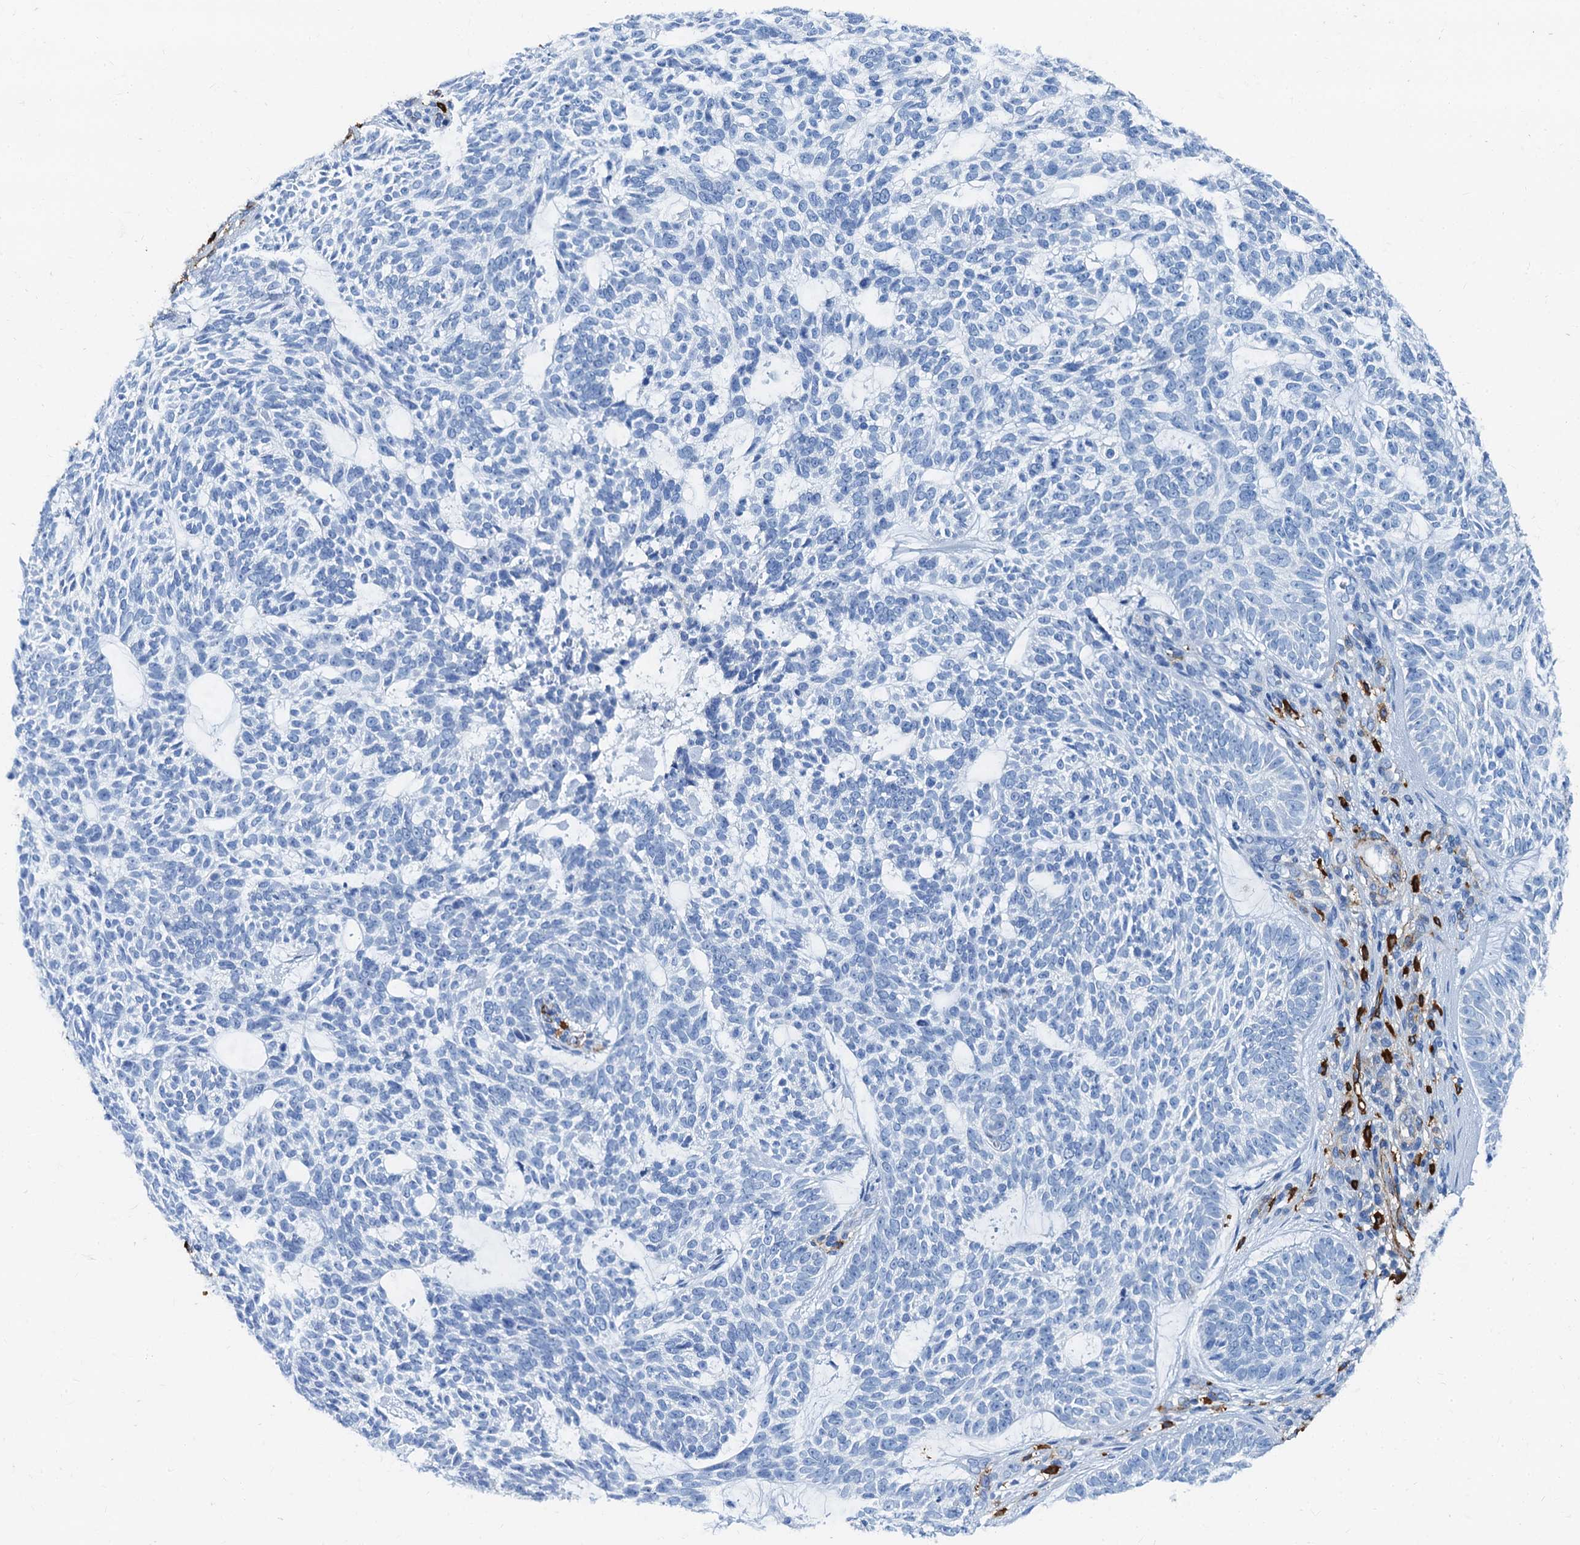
{"staining": {"intensity": "negative", "quantity": "none", "location": "none"}, "tissue": "skin cancer", "cell_type": "Tumor cells", "image_type": "cancer", "snomed": [{"axis": "morphology", "description": "Basal cell carcinoma"}, {"axis": "topography", "description": "Skin"}], "caption": "This histopathology image is of skin cancer stained with IHC to label a protein in brown with the nuclei are counter-stained blue. There is no expression in tumor cells.", "gene": "CAVIN2", "patient": {"sex": "male", "age": 75}}